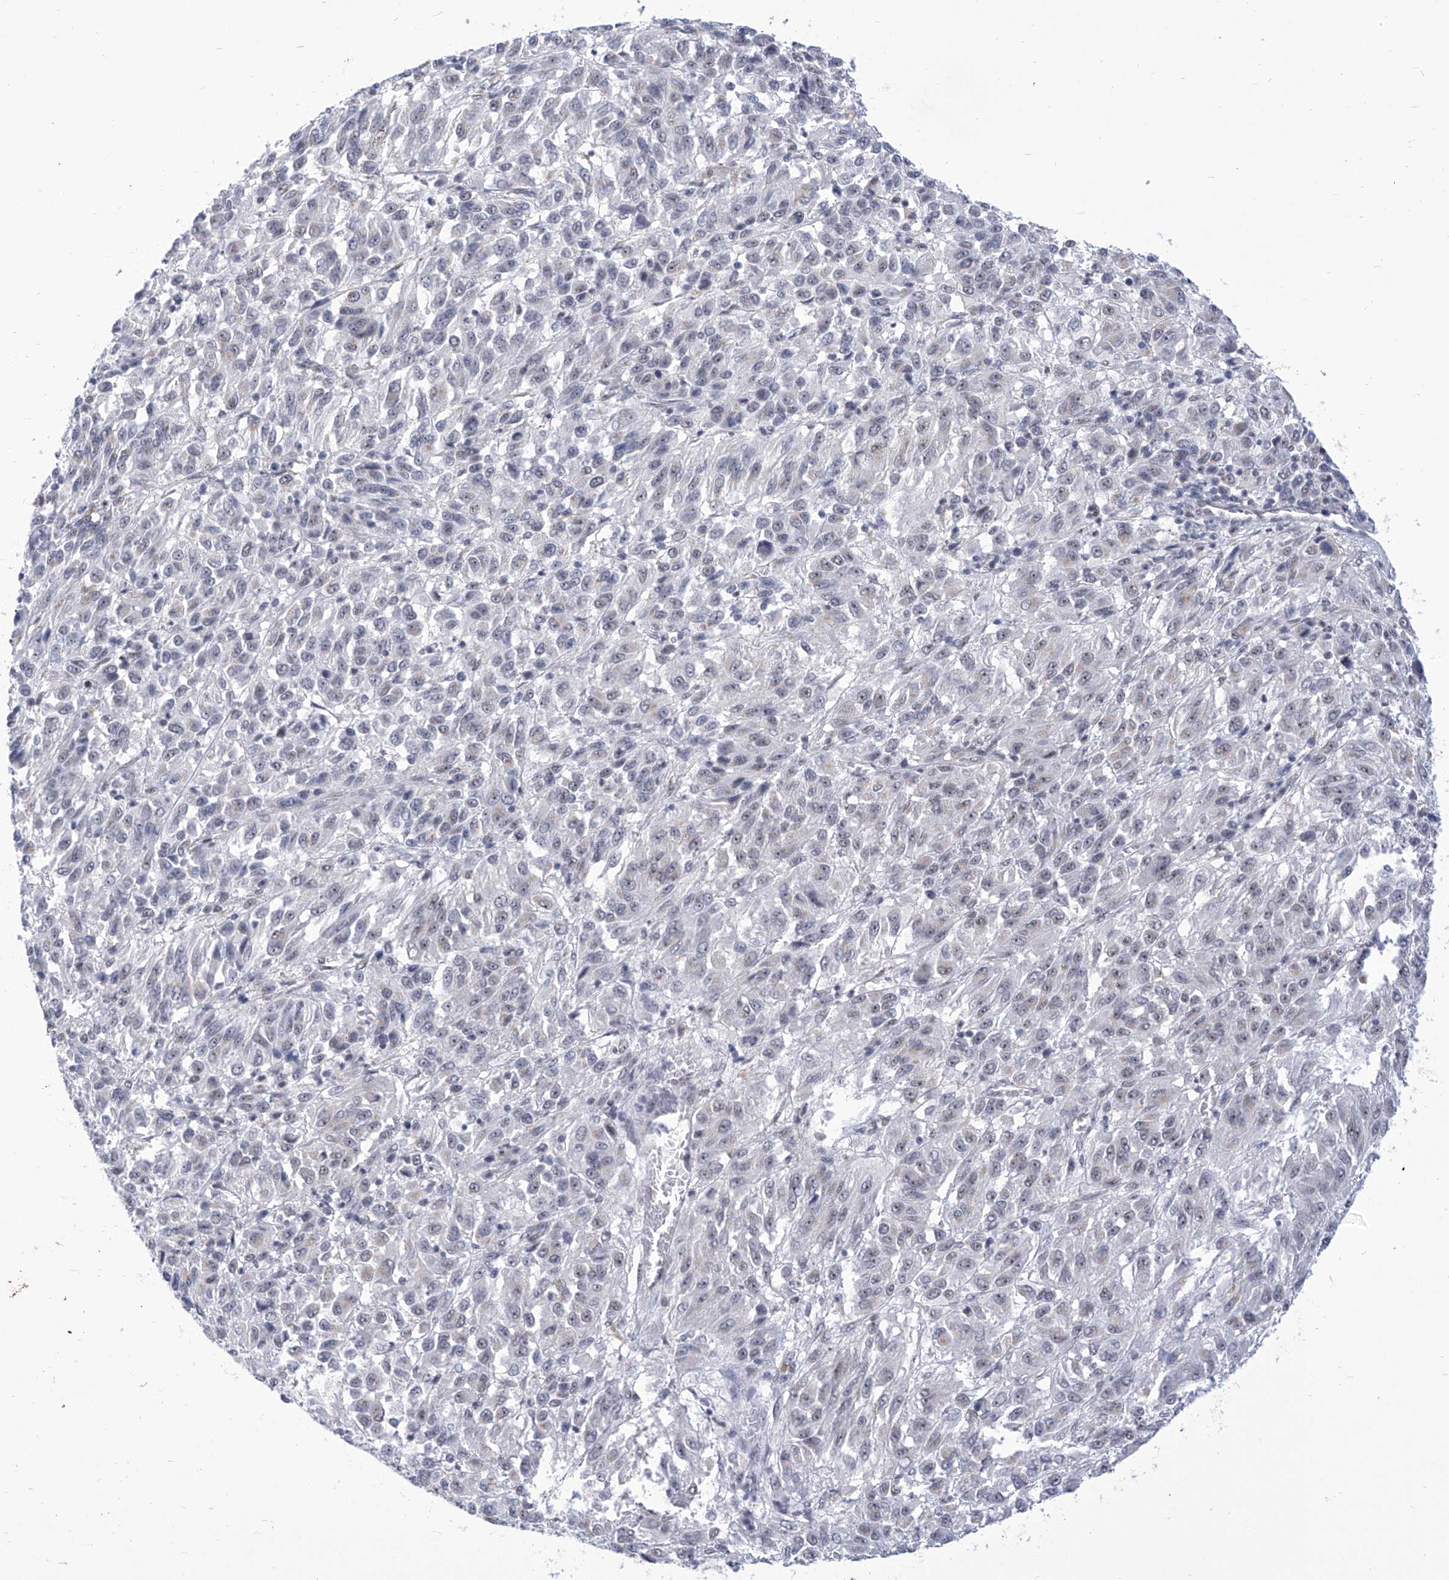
{"staining": {"intensity": "negative", "quantity": "none", "location": "none"}, "tissue": "melanoma", "cell_type": "Tumor cells", "image_type": "cancer", "snomed": [{"axis": "morphology", "description": "Malignant melanoma, Metastatic site"}, {"axis": "topography", "description": "Lung"}], "caption": "The immunohistochemistry (IHC) histopathology image has no significant positivity in tumor cells of melanoma tissue. (DAB (3,3'-diaminobenzidine) immunohistochemistry visualized using brightfield microscopy, high magnification).", "gene": "SART1", "patient": {"sex": "male", "age": 64}}